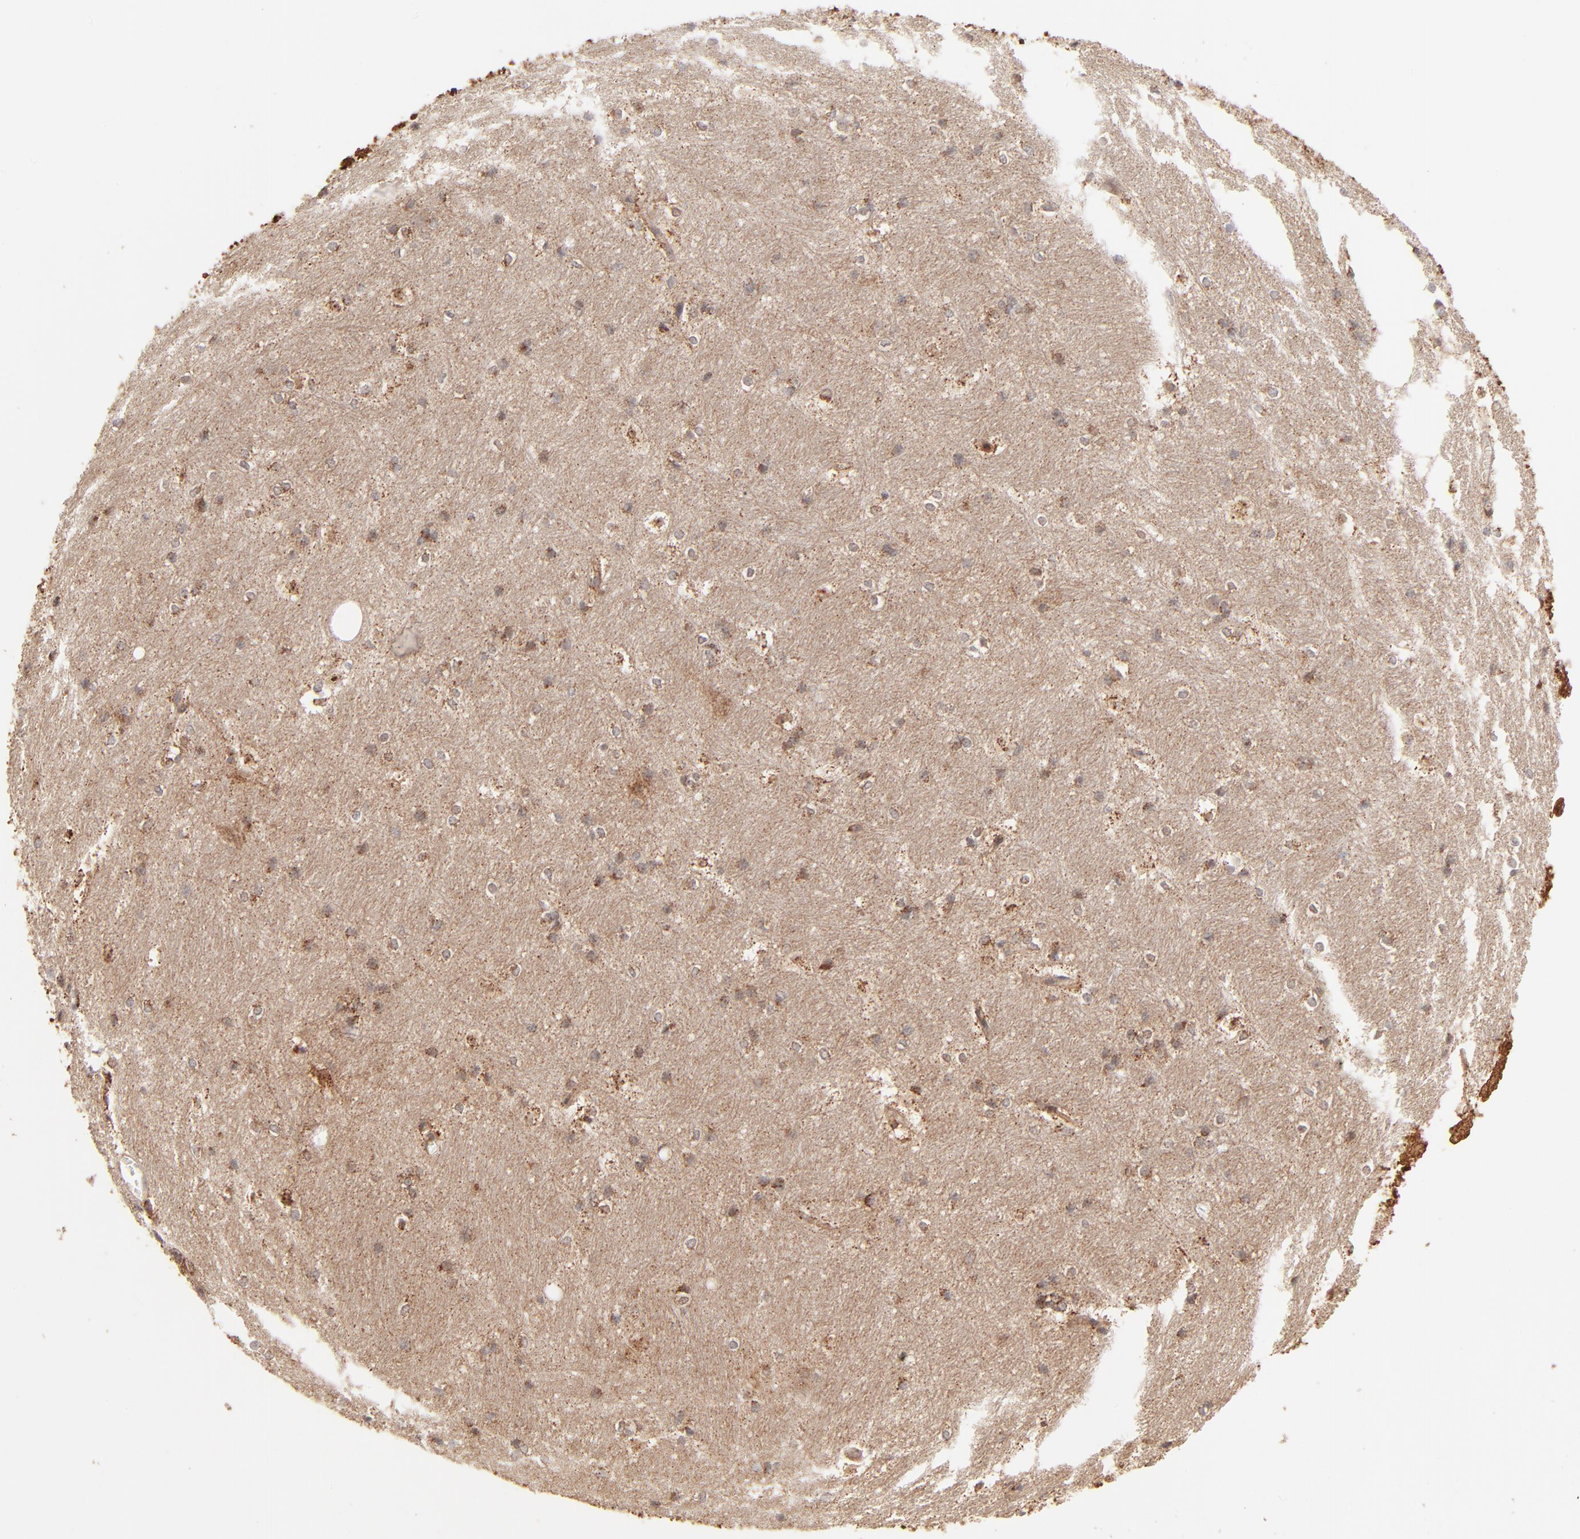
{"staining": {"intensity": "negative", "quantity": "none", "location": "none"}, "tissue": "hippocampus", "cell_type": "Glial cells", "image_type": "normal", "snomed": [{"axis": "morphology", "description": "Normal tissue, NOS"}, {"axis": "topography", "description": "Hippocampus"}], "caption": "This is an immunohistochemistry histopathology image of benign human hippocampus. There is no staining in glial cells.", "gene": "CSPG4", "patient": {"sex": "female", "age": 19}}